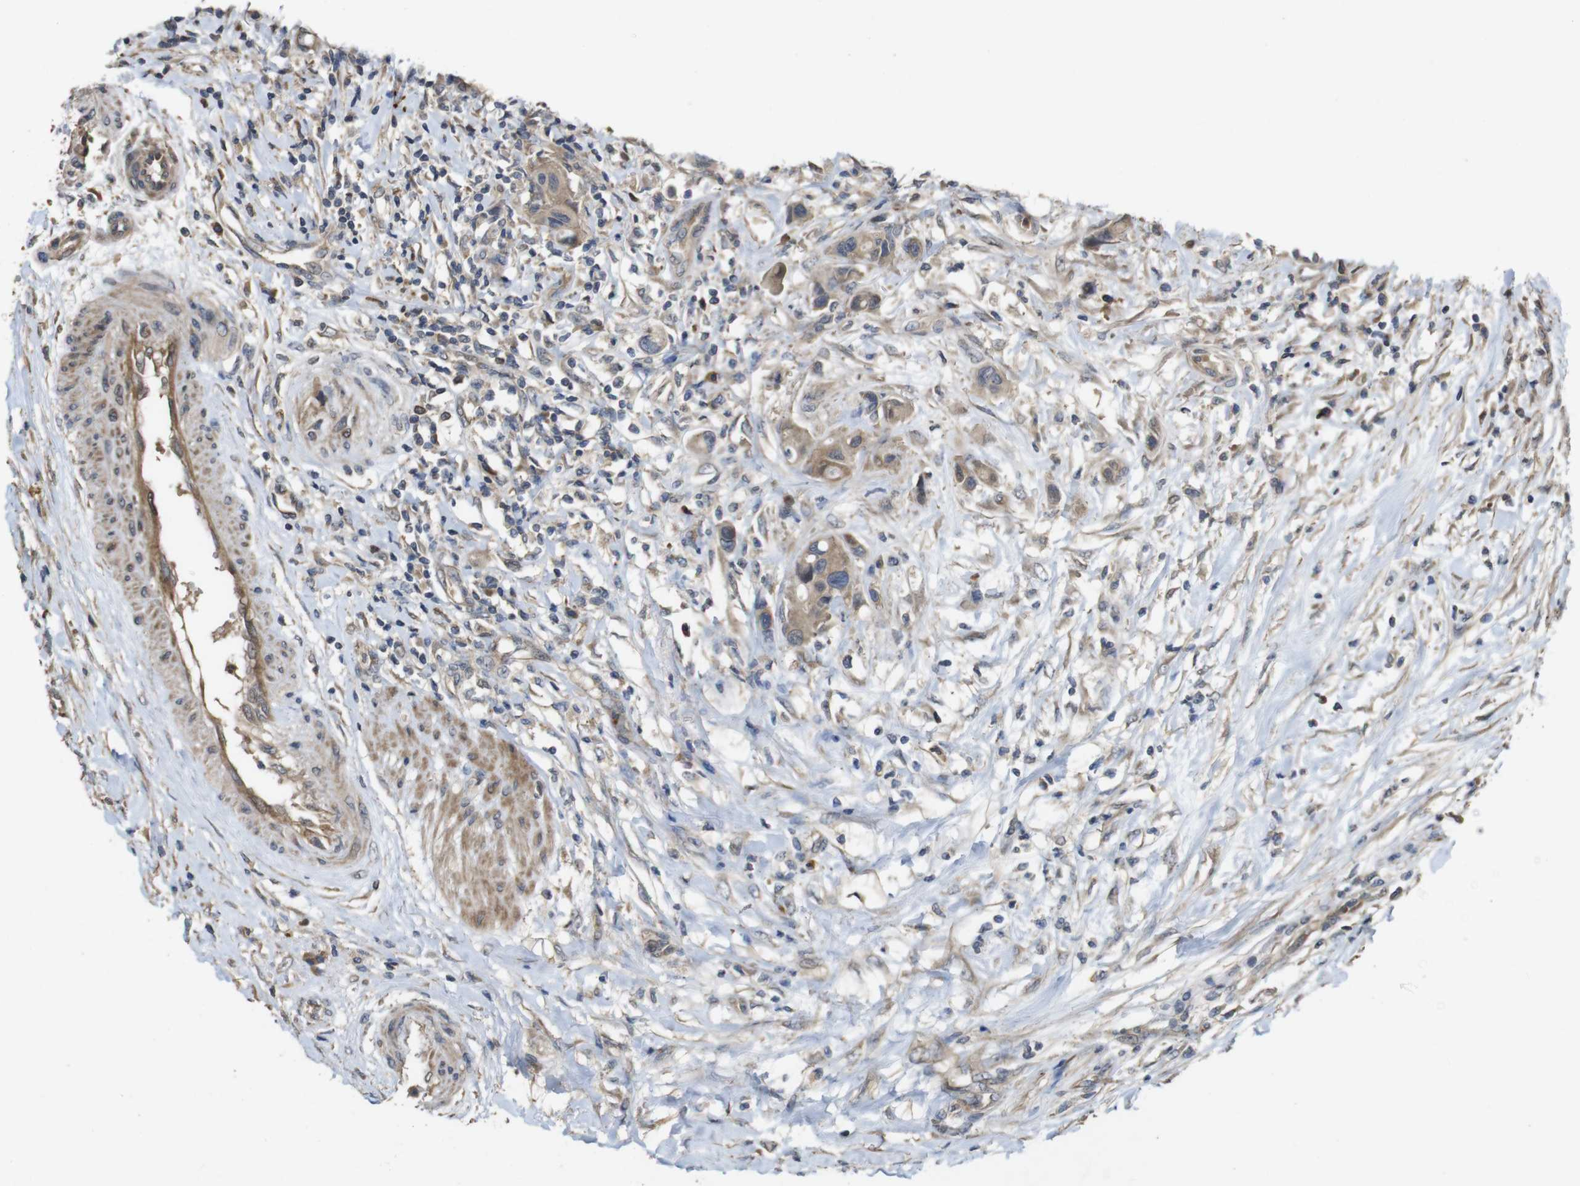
{"staining": {"intensity": "moderate", "quantity": ">75%", "location": "cytoplasmic/membranous"}, "tissue": "urothelial cancer", "cell_type": "Tumor cells", "image_type": "cancer", "snomed": [{"axis": "morphology", "description": "Urothelial carcinoma, High grade"}, {"axis": "topography", "description": "Urinary bladder"}], "caption": "Urothelial carcinoma (high-grade) stained with a brown dye reveals moderate cytoplasmic/membranous positive staining in about >75% of tumor cells.", "gene": "PCDHB10", "patient": {"sex": "female", "age": 56}}